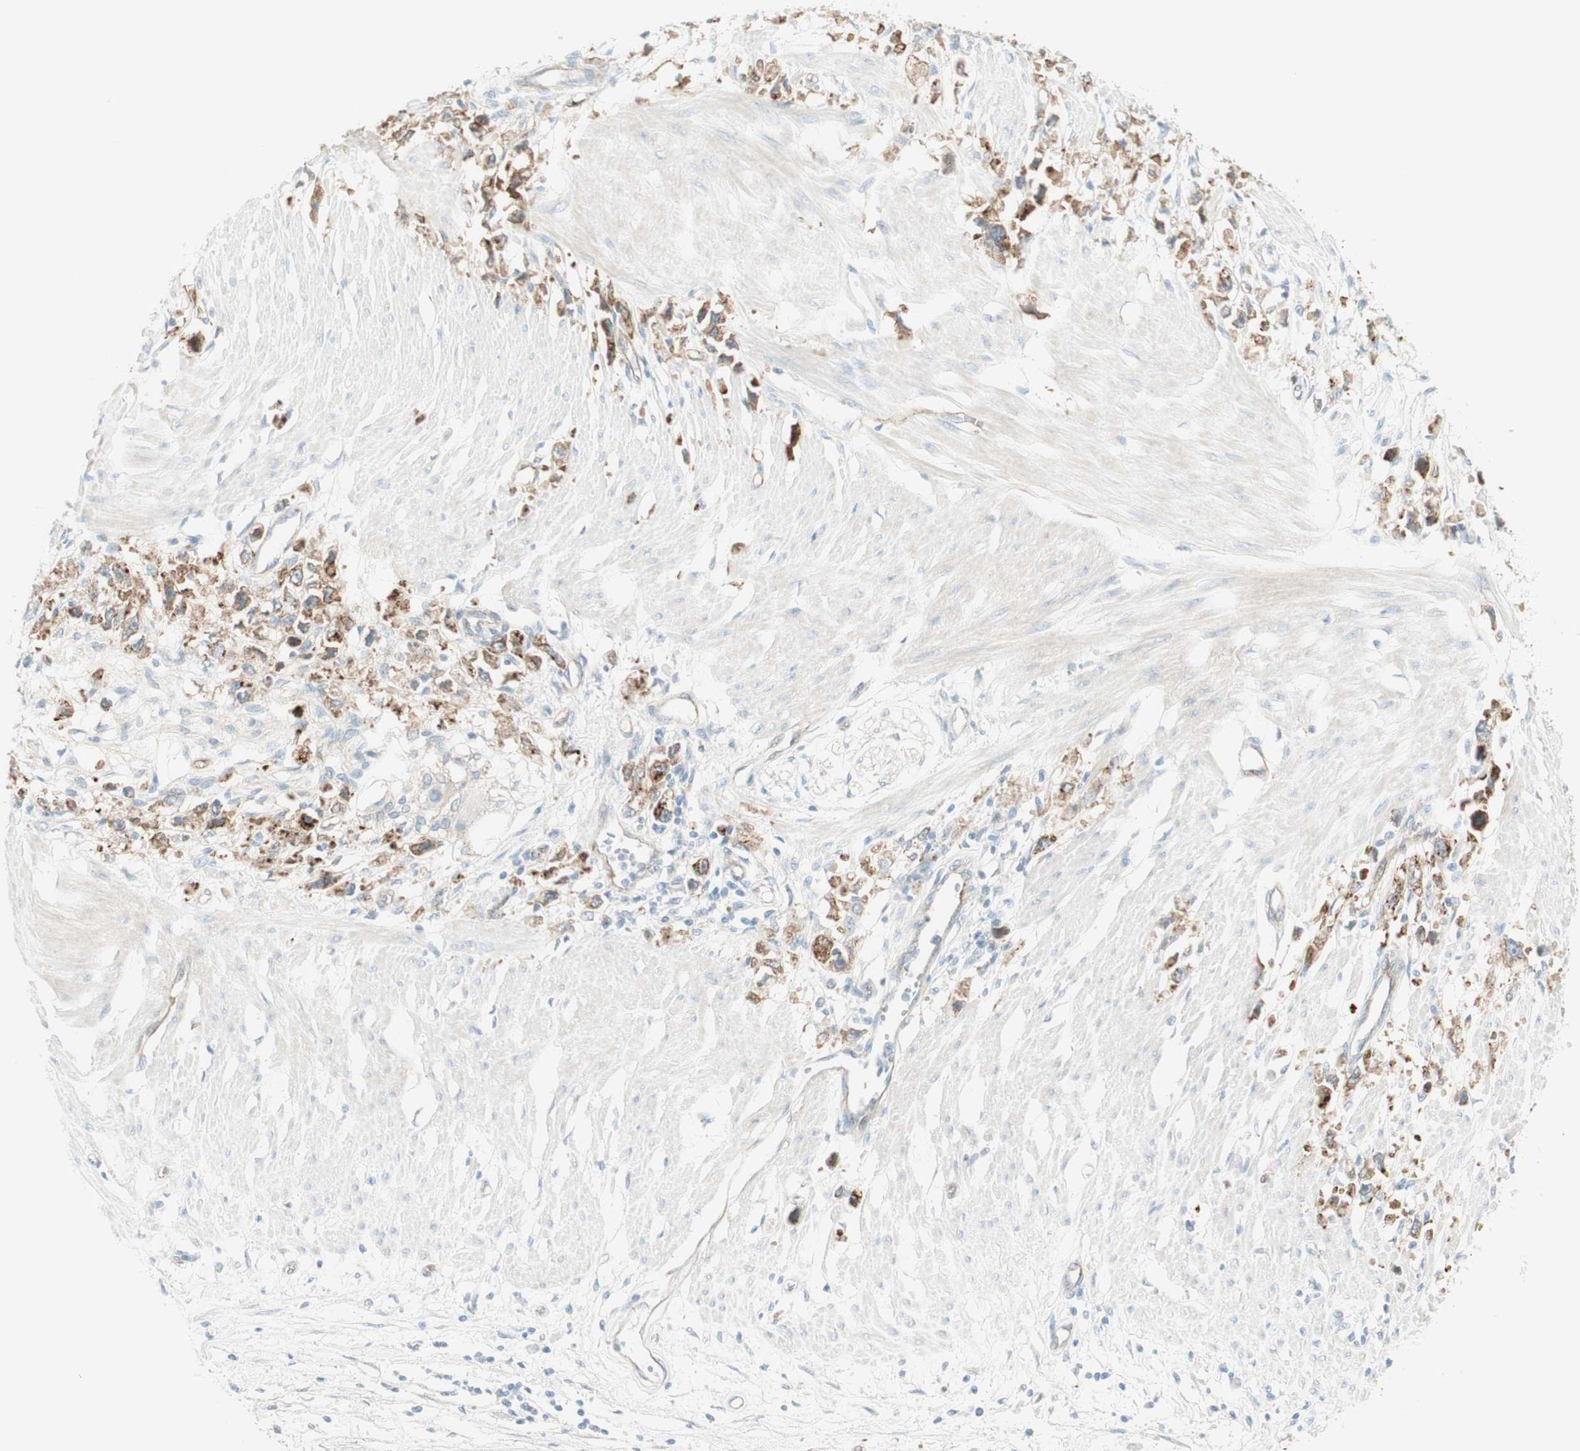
{"staining": {"intensity": "moderate", "quantity": "25%-75%", "location": "cytoplasmic/membranous"}, "tissue": "stomach cancer", "cell_type": "Tumor cells", "image_type": "cancer", "snomed": [{"axis": "morphology", "description": "Adenocarcinoma, NOS"}, {"axis": "topography", "description": "Stomach"}], "caption": "High-power microscopy captured an IHC photomicrograph of adenocarcinoma (stomach), revealing moderate cytoplasmic/membranous expression in approximately 25%-75% of tumor cells.", "gene": "MYO6", "patient": {"sex": "female", "age": 59}}